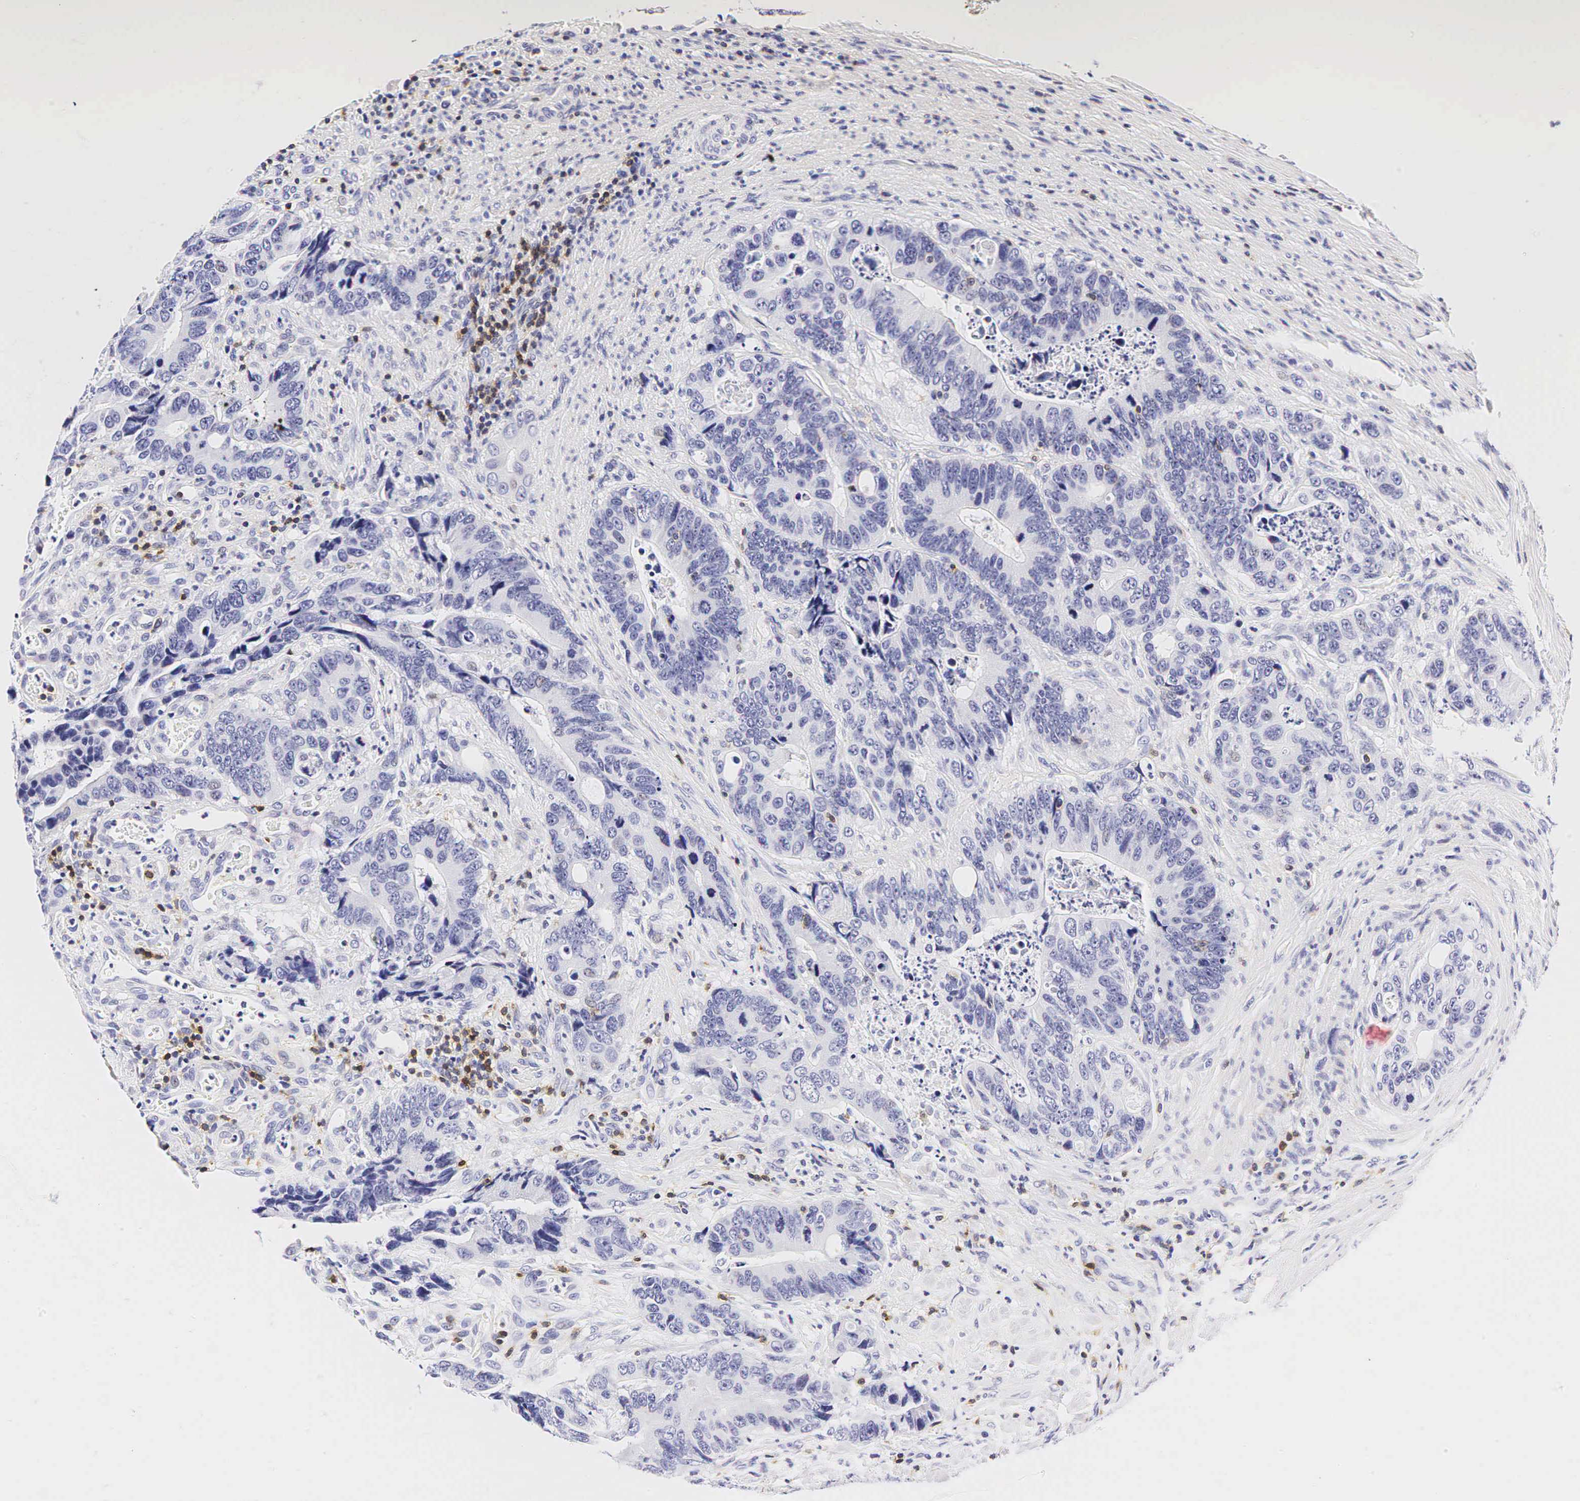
{"staining": {"intensity": "negative", "quantity": "none", "location": "none"}, "tissue": "colorectal cancer", "cell_type": "Tumor cells", "image_type": "cancer", "snomed": [{"axis": "morphology", "description": "Adenocarcinoma, NOS"}, {"axis": "topography", "description": "Colon"}], "caption": "Tumor cells show no significant protein expression in colorectal adenocarcinoma. (DAB immunohistochemistry with hematoxylin counter stain).", "gene": "CD3E", "patient": {"sex": "male", "age": 56}}